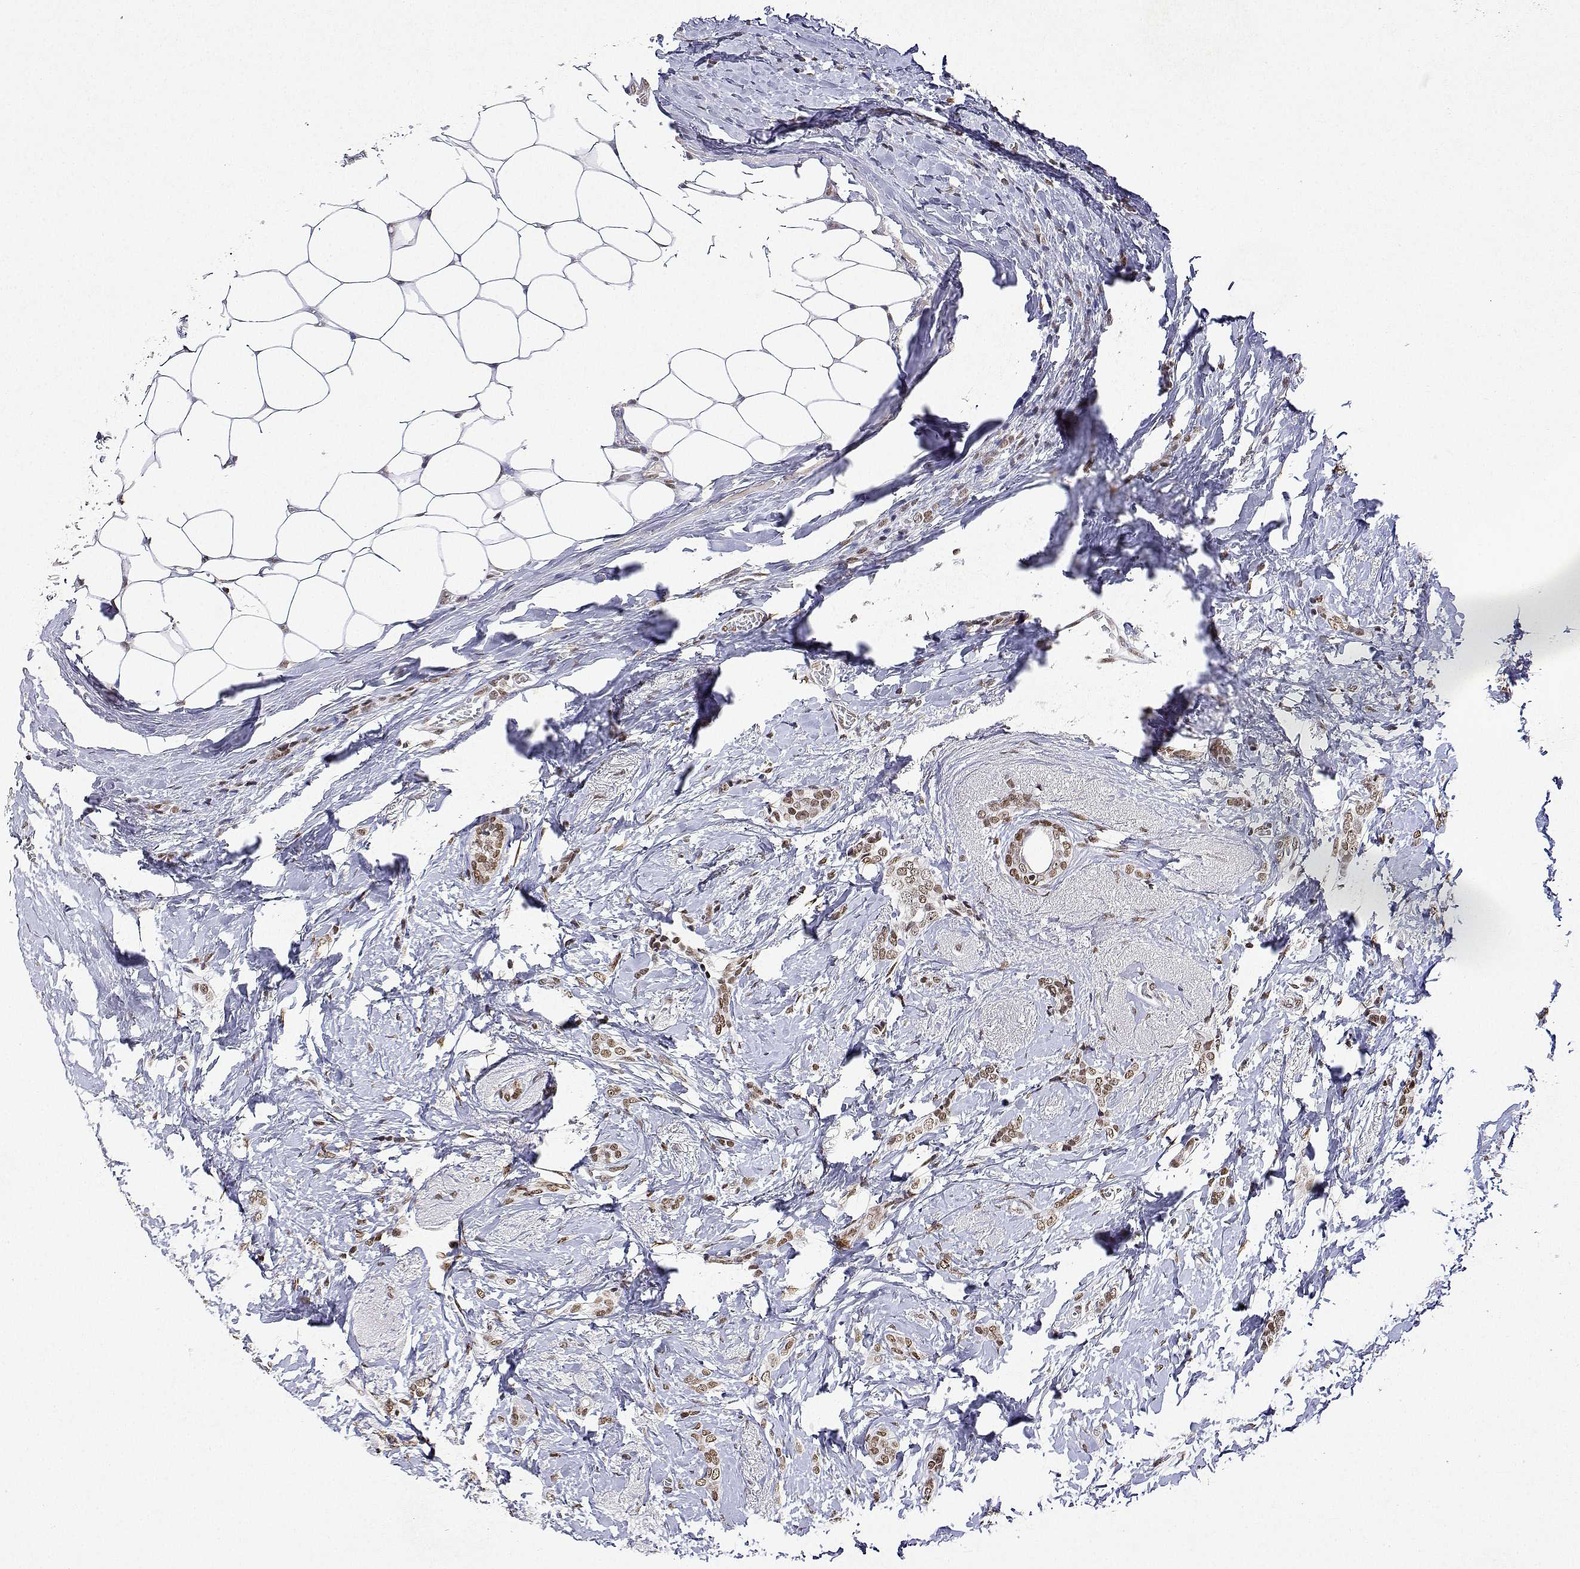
{"staining": {"intensity": "moderate", "quantity": ">75%", "location": "nuclear"}, "tissue": "breast cancer", "cell_type": "Tumor cells", "image_type": "cancer", "snomed": [{"axis": "morphology", "description": "Normal tissue, NOS"}, {"axis": "morphology", "description": "Duct carcinoma"}, {"axis": "topography", "description": "Breast"}], "caption": "This micrograph demonstrates immunohistochemistry (IHC) staining of human breast cancer, with medium moderate nuclear positivity in approximately >75% of tumor cells.", "gene": "XPC", "patient": {"sex": "female", "age": 77}}